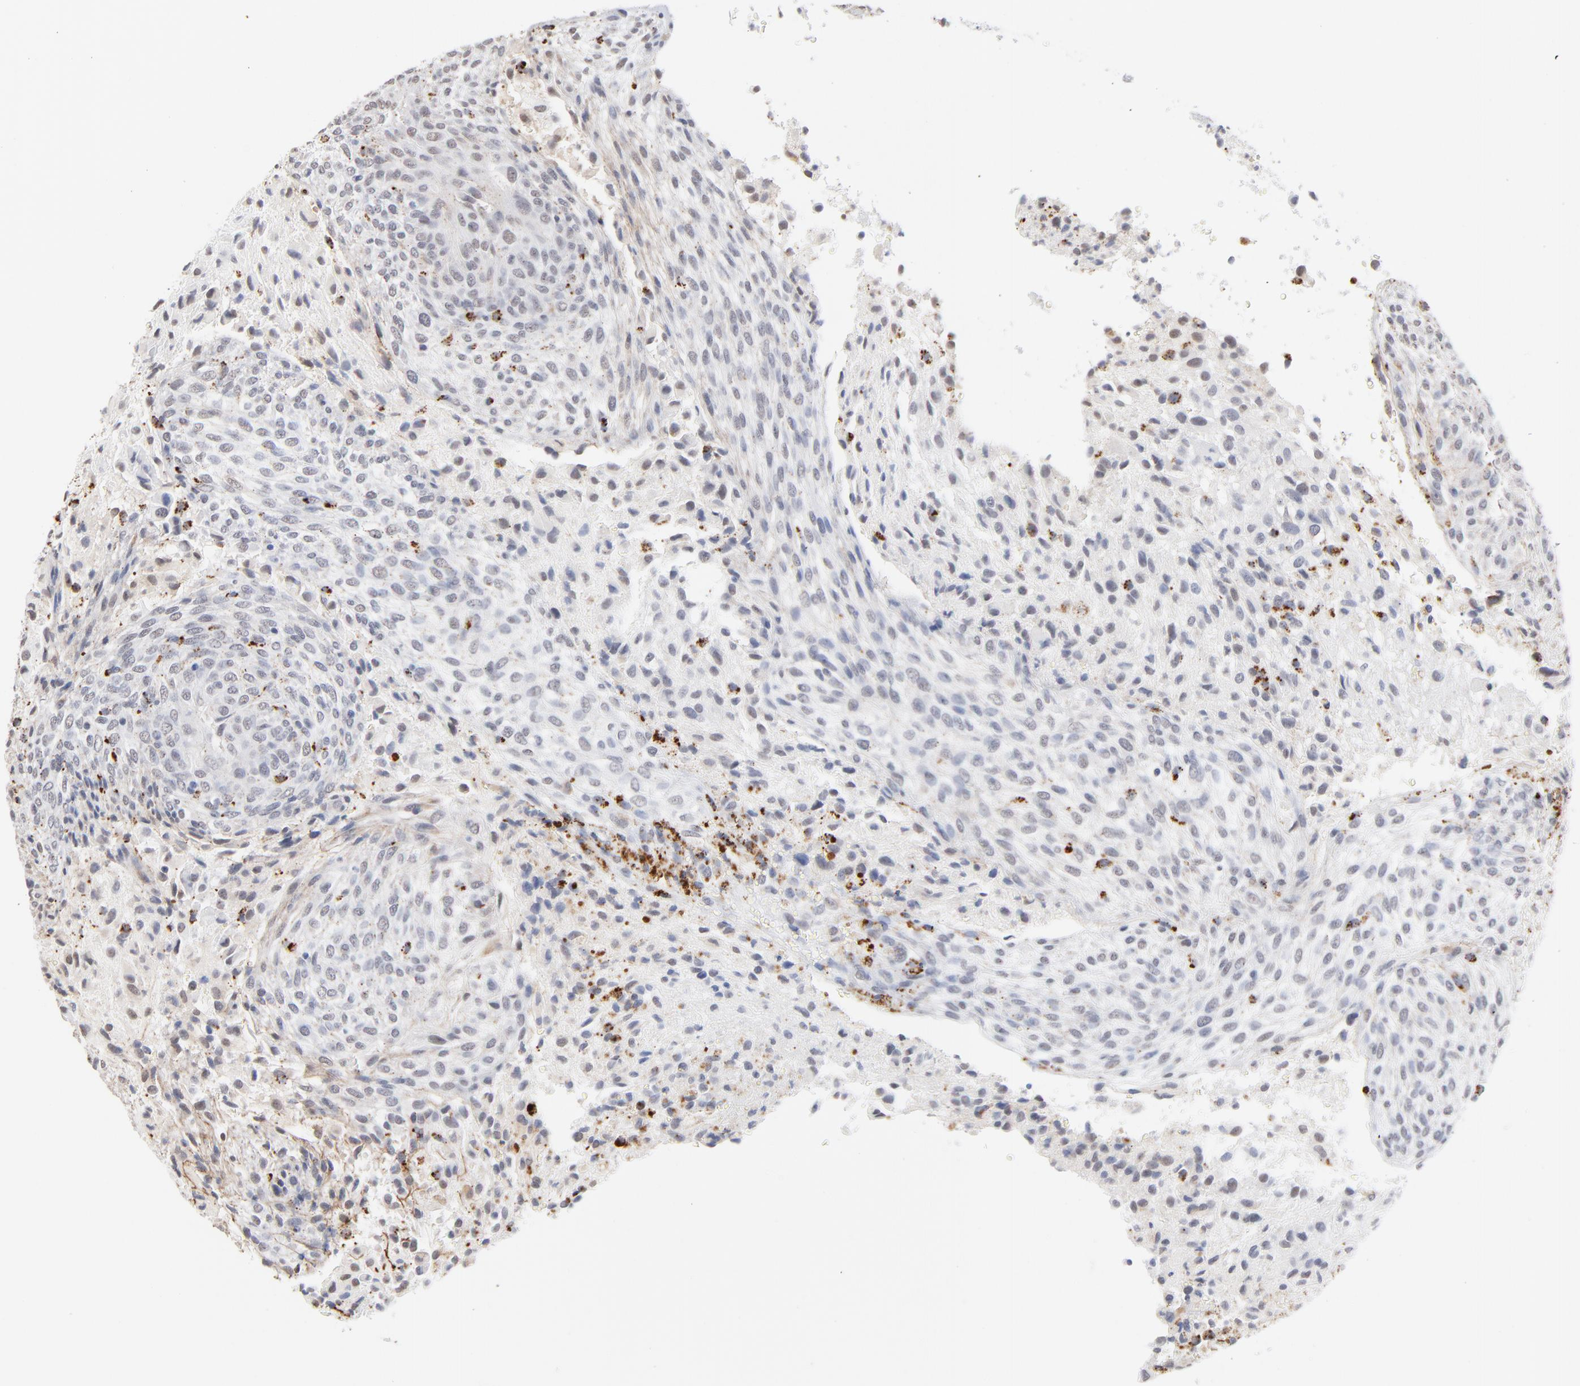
{"staining": {"intensity": "moderate", "quantity": "<25%", "location": "cytoplasmic/membranous"}, "tissue": "glioma", "cell_type": "Tumor cells", "image_type": "cancer", "snomed": [{"axis": "morphology", "description": "Glioma, malignant, High grade"}, {"axis": "topography", "description": "Cerebral cortex"}], "caption": "DAB (3,3'-diaminobenzidine) immunohistochemical staining of glioma reveals moderate cytoplasmic/membranous protein staining in approximately <25% of tumor cells.", "gene": "LTBP2", "patient": {"sex": "female", "age": 55}}